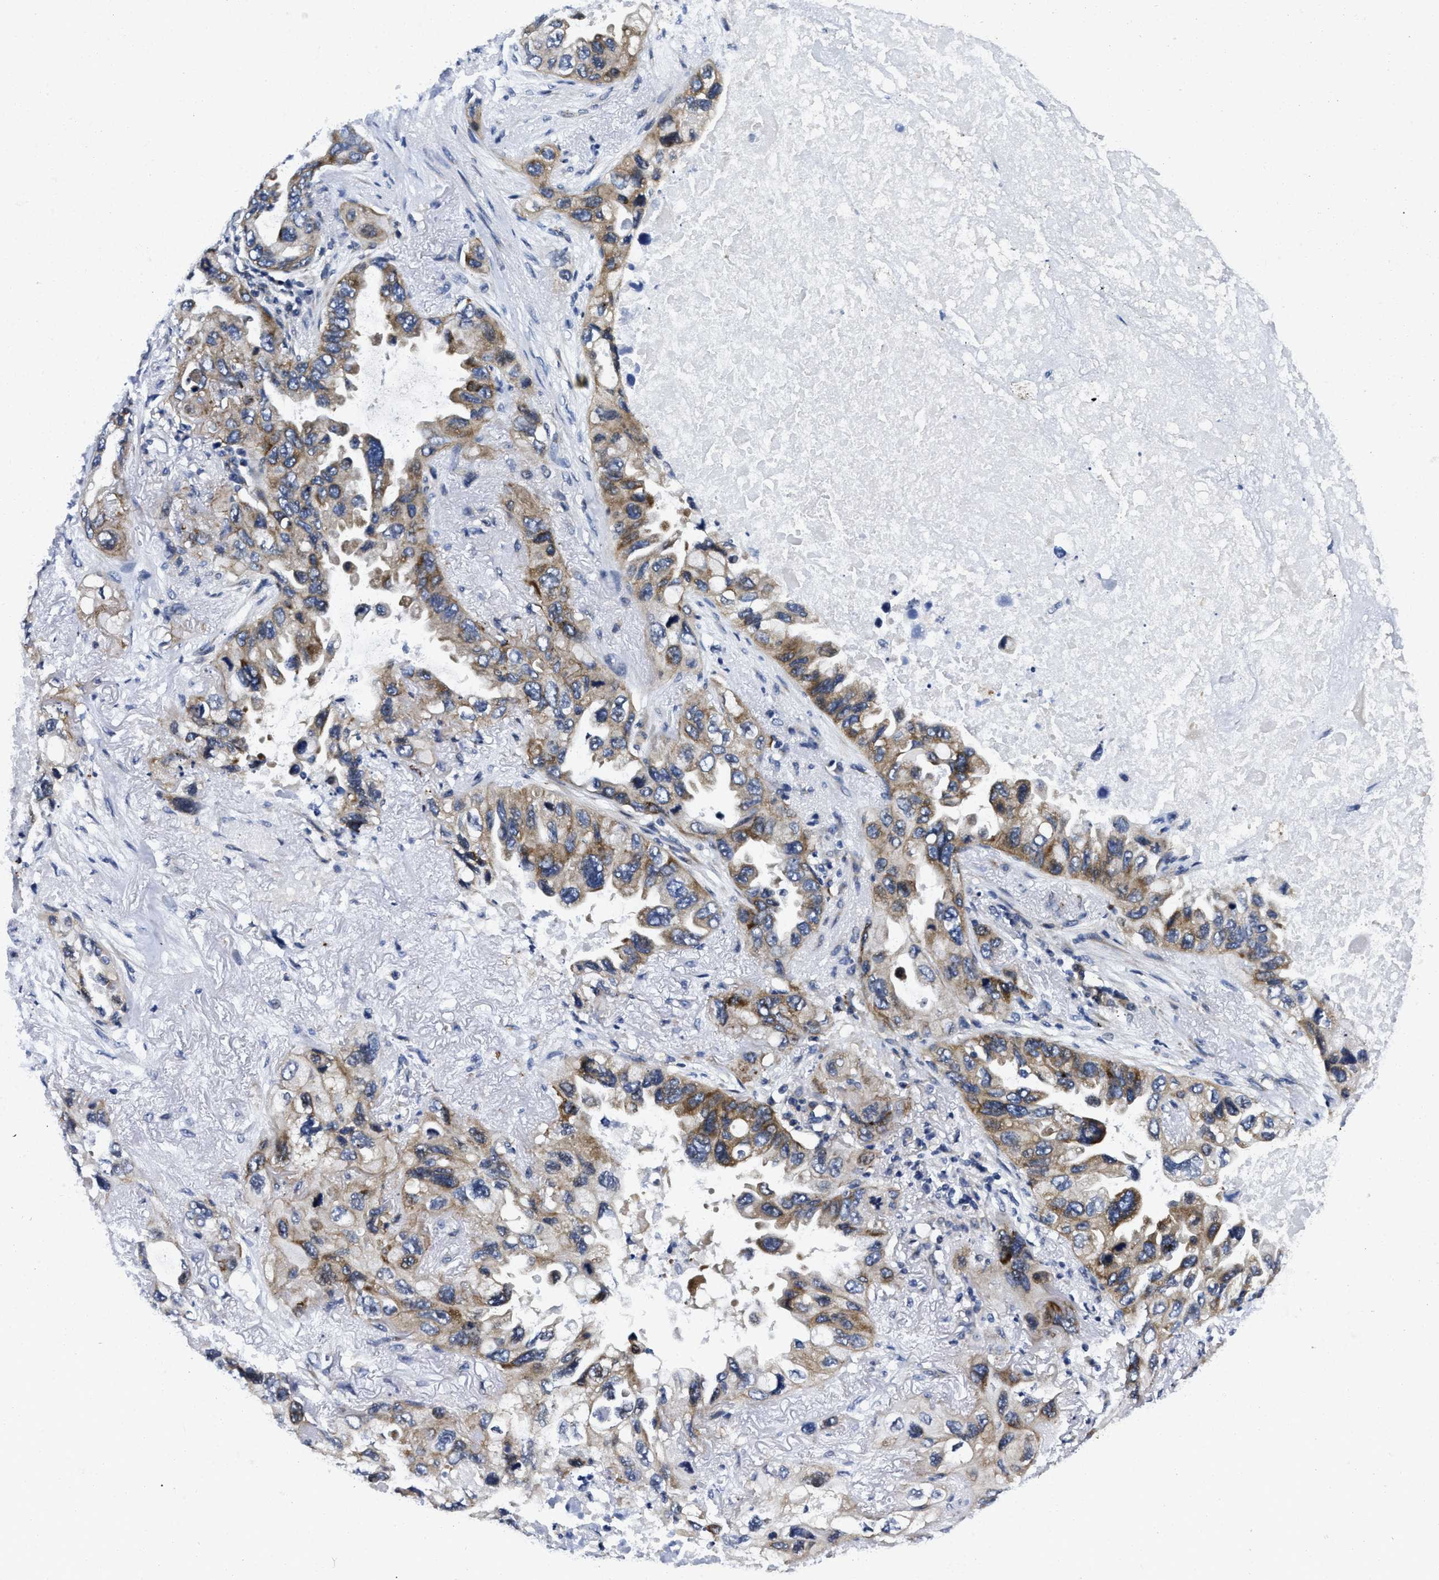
{"staining": {"intensity": "moderate", "quantity": ">75%", "location": "cytoplasmic/membranous"}, "tissue": "lung cancer", "cell_type": "Tumor cells", "image_type": "cancer", "snomed": [{"axis": "morphology", "description": "Squamous cell carcinoma, NOS"}, {"axis": "topography", "description": "Lung"}], "caption": "Lung squamous cell carcinoma tissue reveals moderate cytoplasmic/membranous staining in approximately >75% of tumor cells", "gene": "LAD1", "patient": {"sex": "female", "age": 73}}